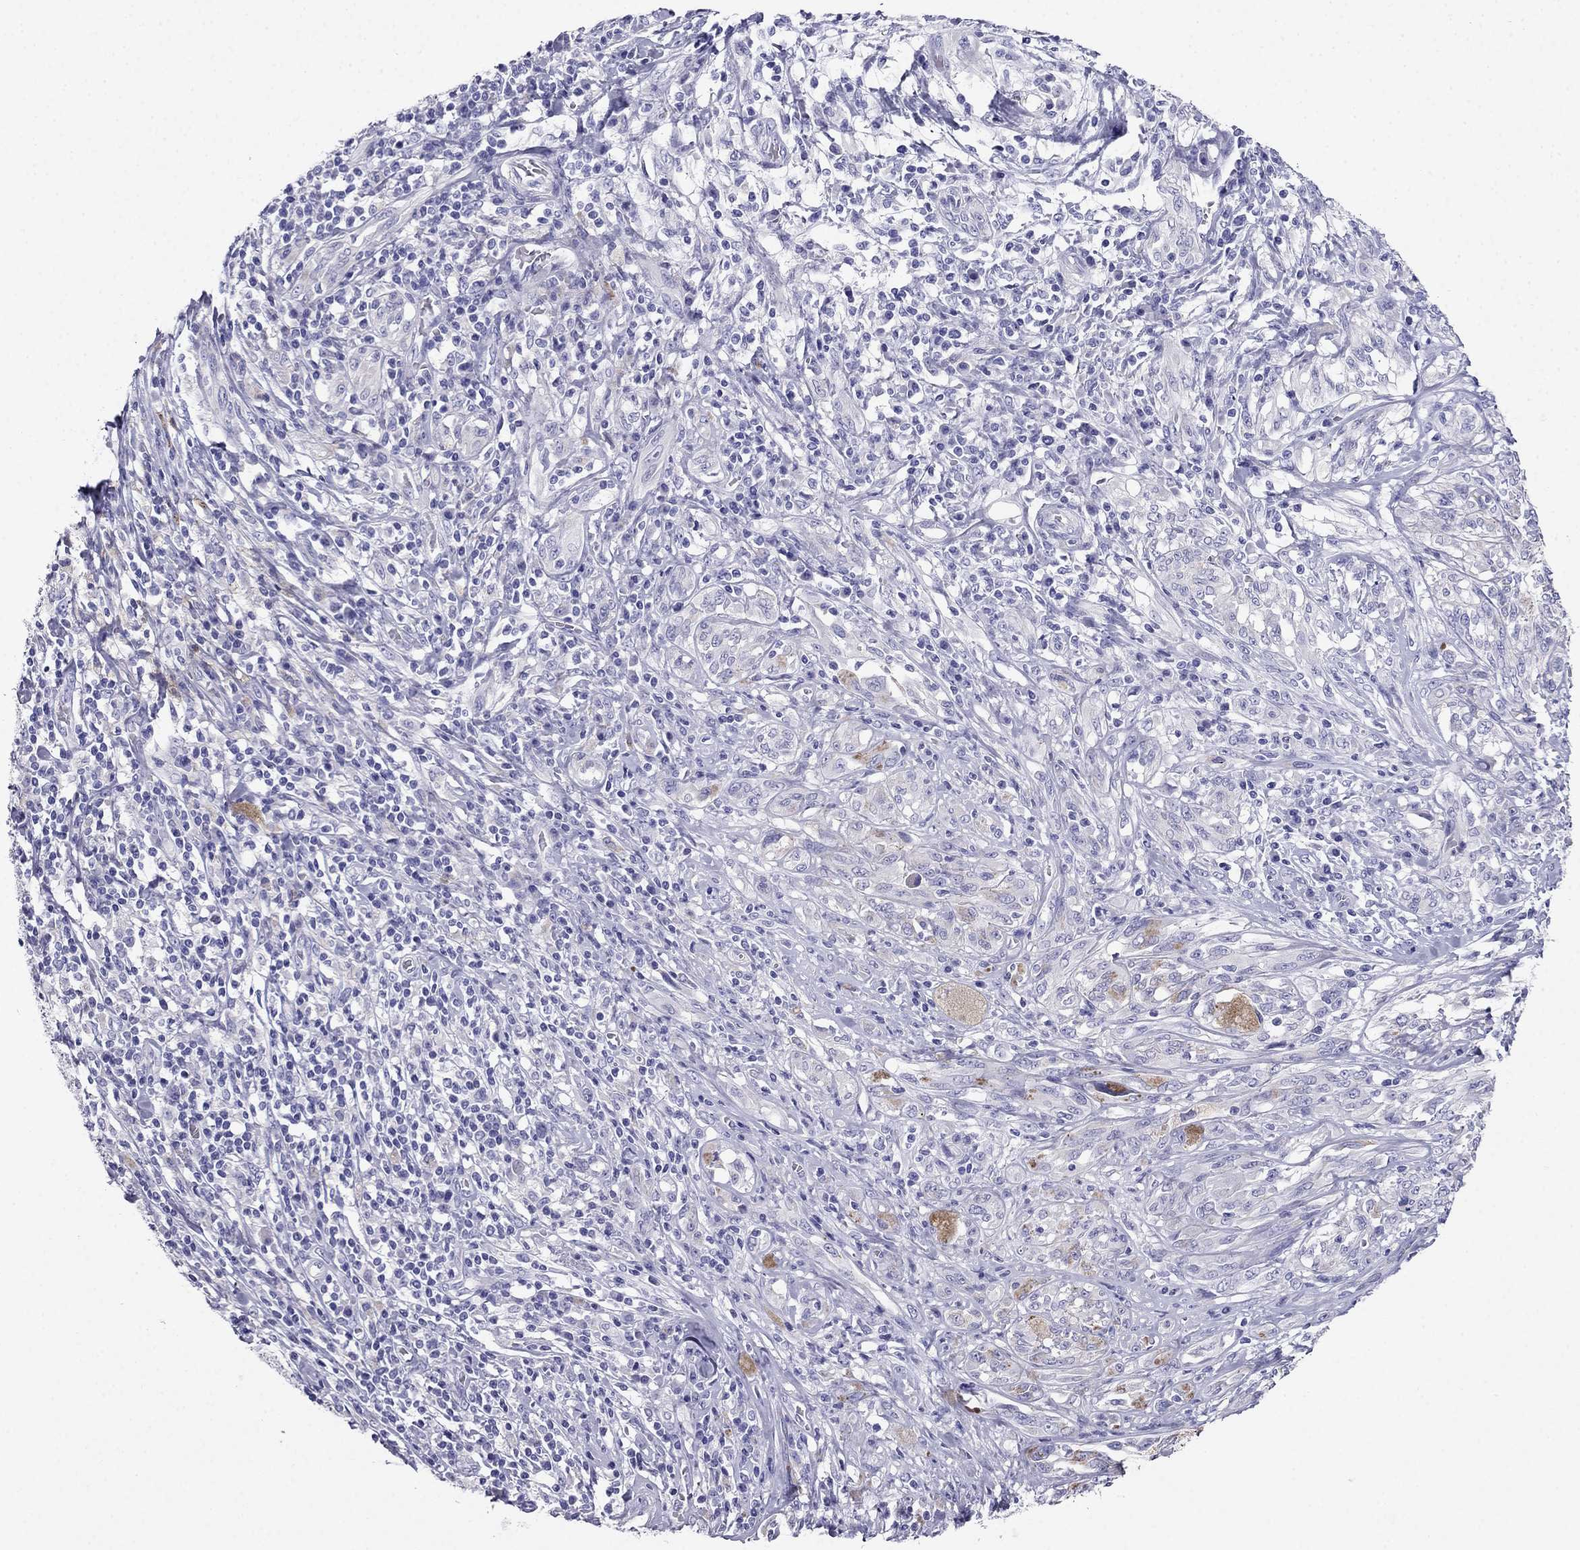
{"staining": {"intensity": "negative", "quantity": "none", "location": "none"}, "tissue": "melanoma", "cell_type": "Tumor cells", "image_type": "cancer", "snomed": [{"axis": "morphology", "description": "Malignant melanoma, NOS"}, {"axis": "topography", "description": "Skin"}], "caption": "DAB (3,3'-diaminobenzidine) immunohistochemical staining of human melanoma shows no significant expression in tumor cells. (Stains: DAB immunohistochemistry with hematoxylin counter stain, Microscopy: brightfield microscopy at high magnification).", "gene": "PTH", "patient": {"sex": "female", "age": 91}}